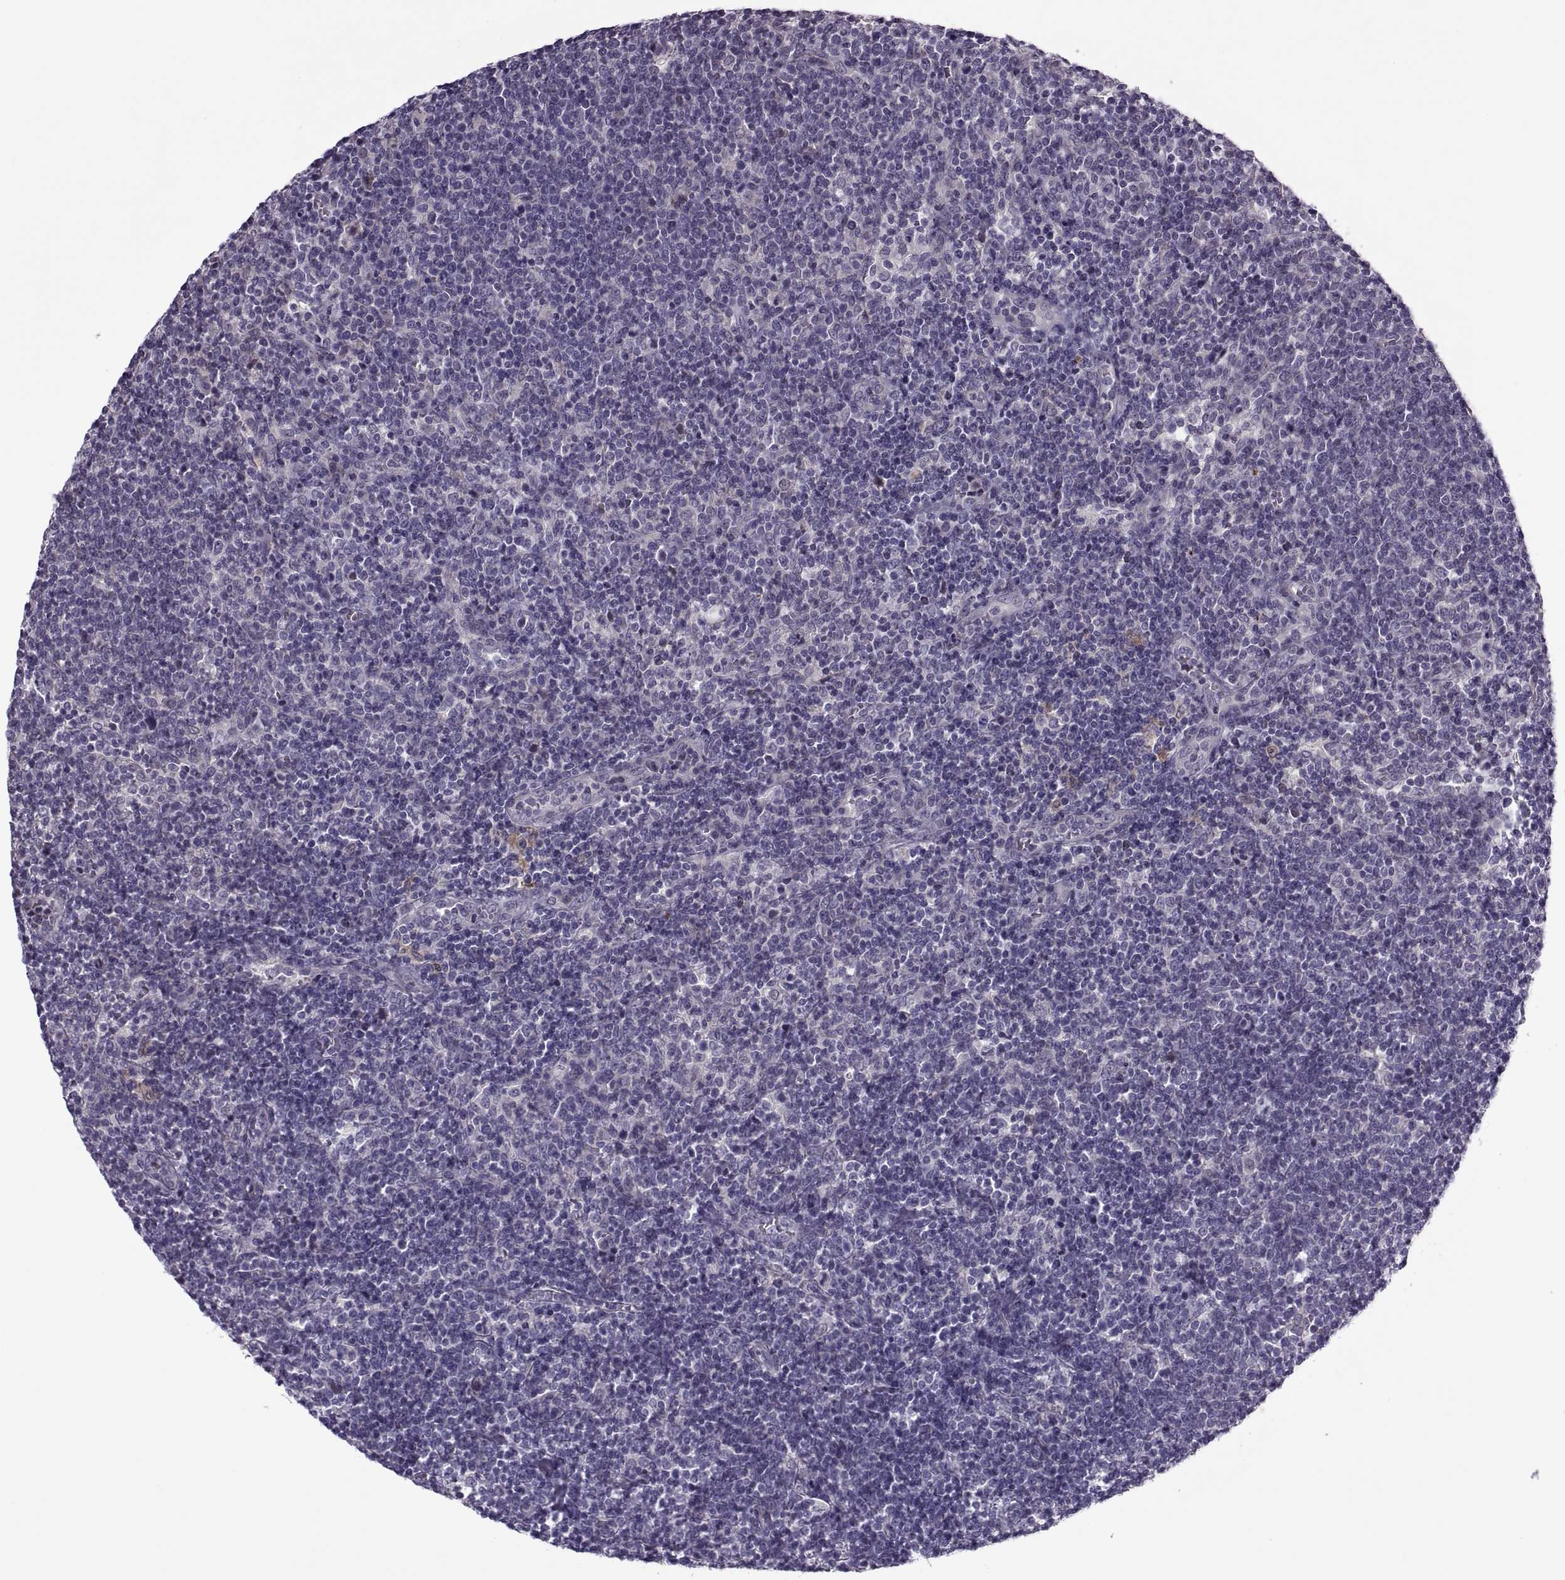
{"staining": {"intensity": "negative", "quantity": "none", "location": "none"}, "tissue": "lymphoma", "cell_type": "Tumor cells", "image_type": "cancer", "snomed": [{"axis": "morphology", "description": "Malignant lymphoma, non-Hodgkin's type, High grade"}, {"axis": "topography", "description": "Lymph node"}], "caption": "DAB immunohistochemical staining of lymphoma reveals no significant expression in tumor cells. (Stains: DAB (3,3'-diaminobenzidine) IHC with hematoxylin counter stain, Microscopy: brightfield microscopy at high magnification).", "gene": "ODF3", "patient": {"sex": "male", "age": 61}}